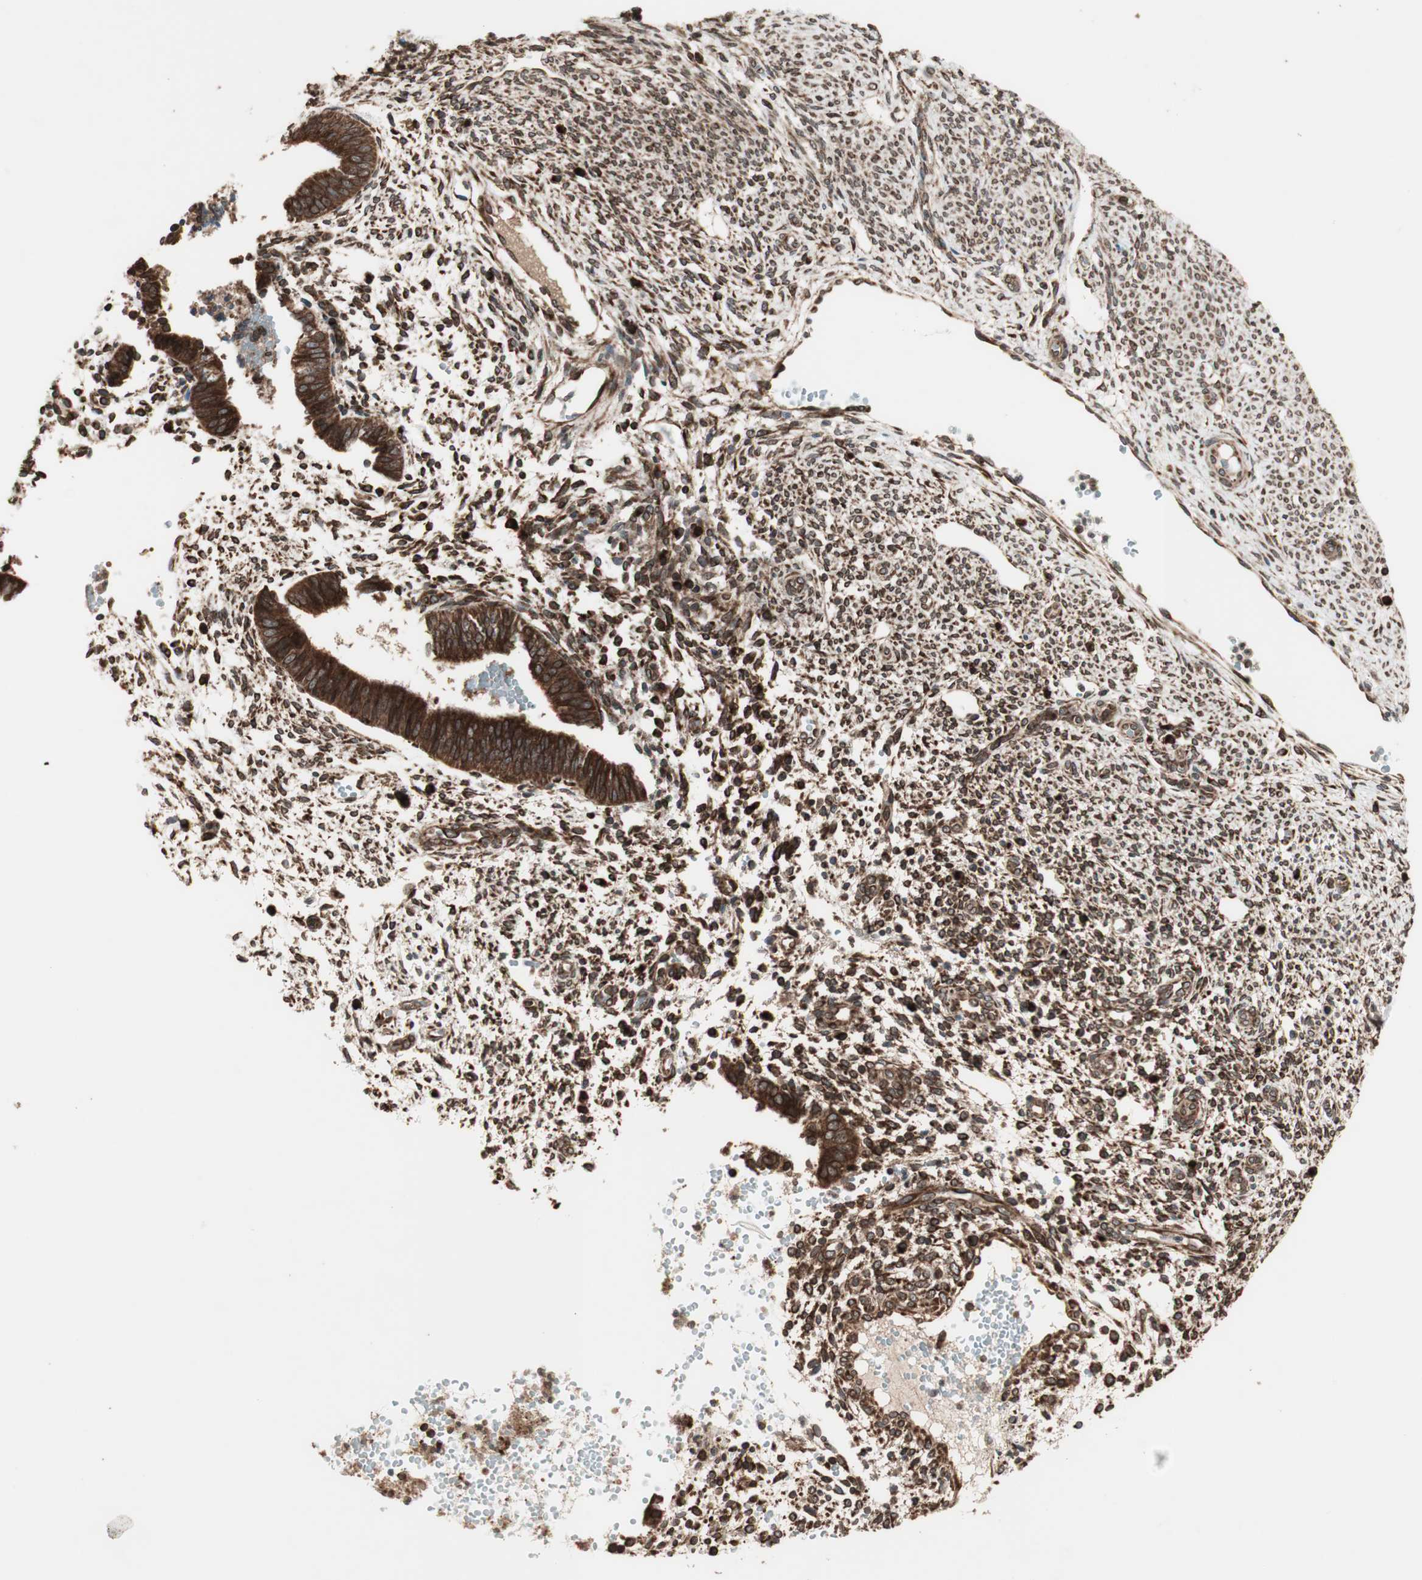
{"staining": {"intensity": "strong", "quantity": ">75%", "location": "cytoplasmic/membranous,nuclear"}, "tissue": "endometrium", "cell_type": "Cells in endometrial stroma", "image_type": "normal", "snomed": [{"axis": "morphology", "description": "Normal tissue, NOS"}, {"axis": "topography", "description": "Endometrium"}], "caption": "This histopathology image exhibits immunohistochemistry (IHC) staining of unremarkable human endometrium, with high strong cytoplasmic/membranous,nuclear staining in approximately >75% of cells in endometrial stroma.", "gene": "NUP62", "patient": {"sex": "female", "age": 35}}